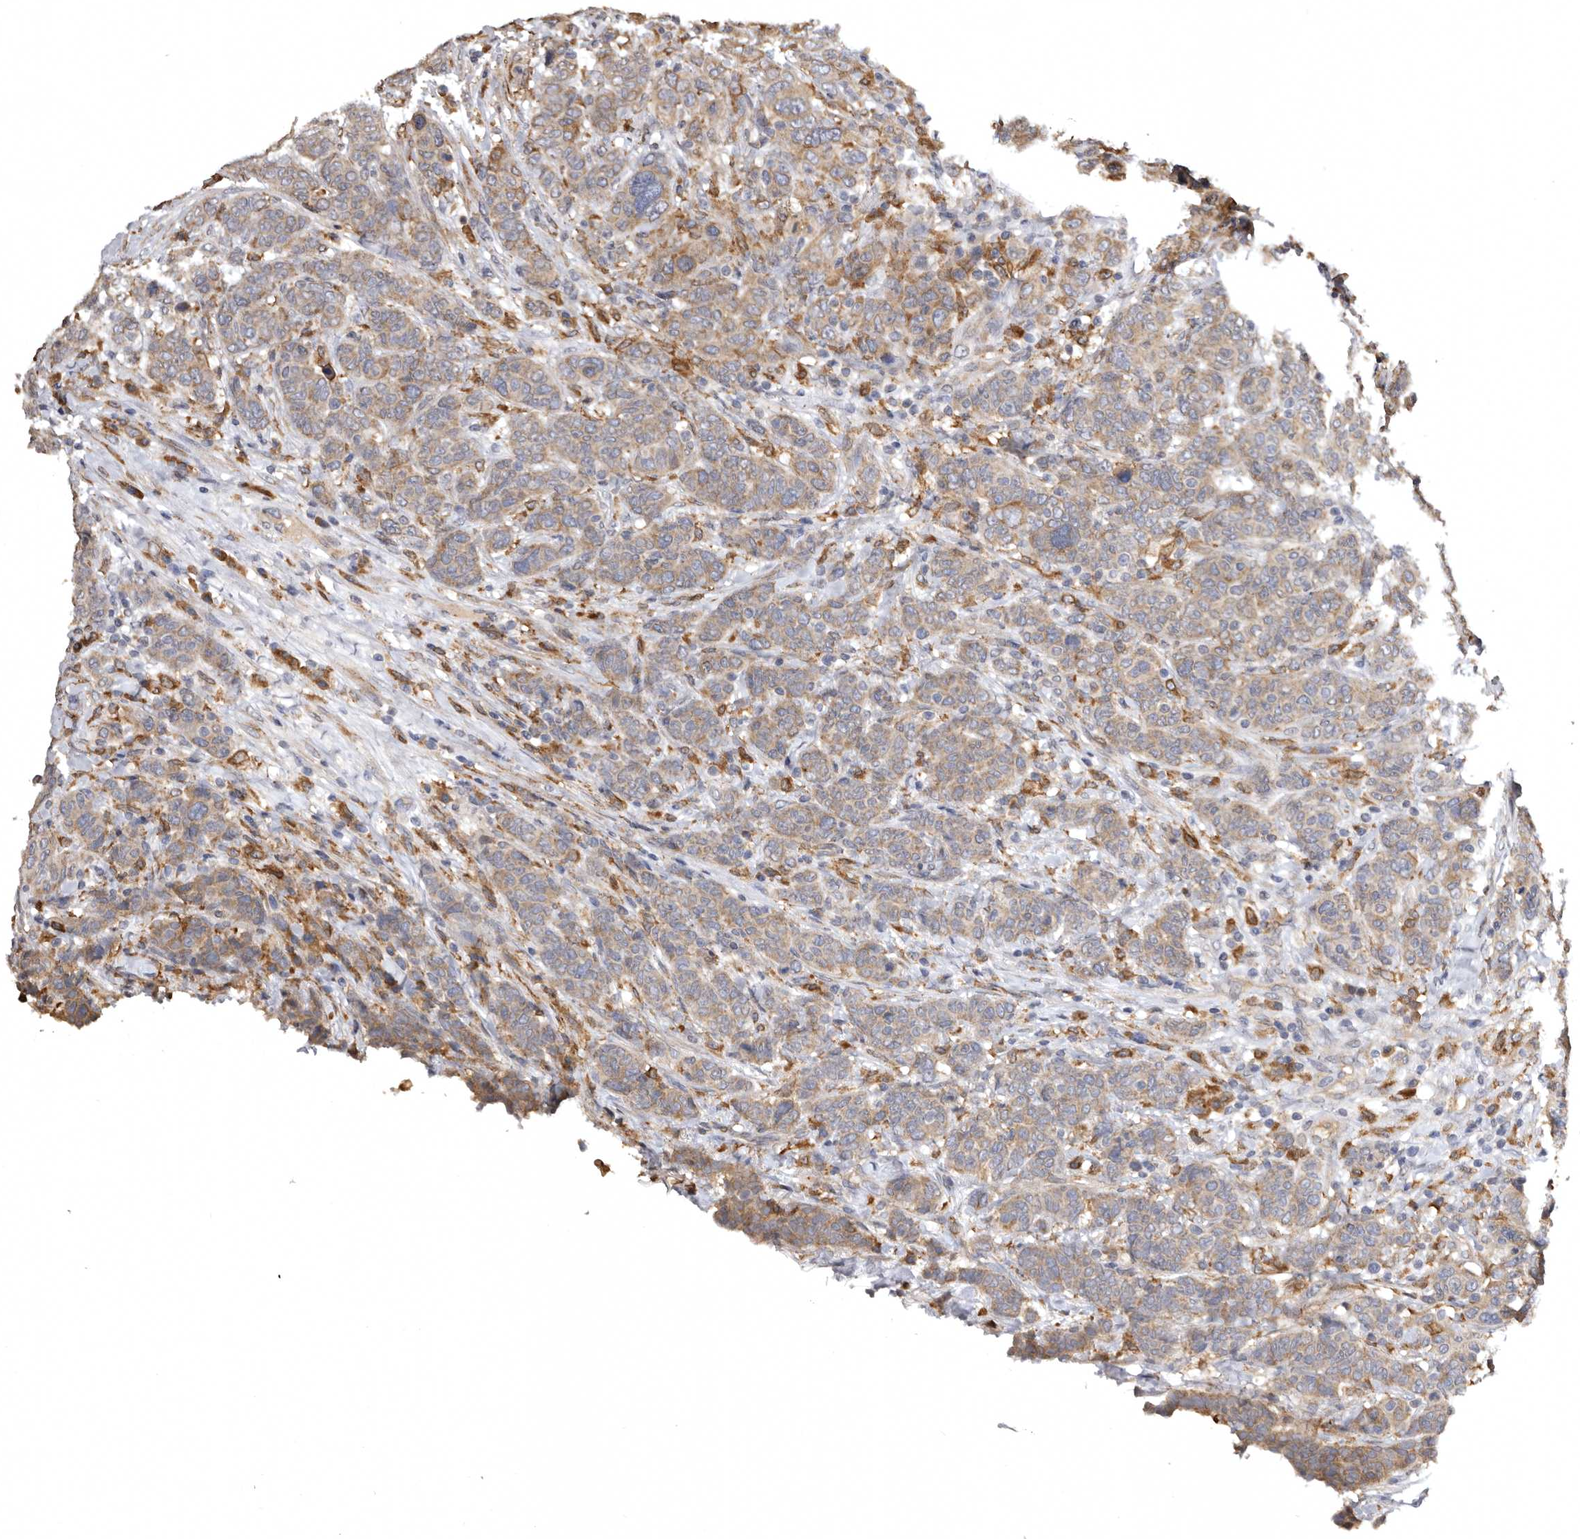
{"staining": {"intensity": "moderate", "quantity": "<25%", "location": "cytoplasmic/membranous"}, "tissue": "breast cancer", "cell_type": "Tumor cells", "image_type": "cancer", "snomed": [{"axis": "morphology", "description": "Duct carcinoma"}, {"axis": "topography", "description": "Breast"}], "caption": "Immunohistochemical staining of human infiltrating ductal carcinoma (breast) shows moderate cytoplasmic/membranous protein positivity in approximately <25% of tumor cells.", "gene": "INKA2", "patient": {"sex": "female", "age": 37}}